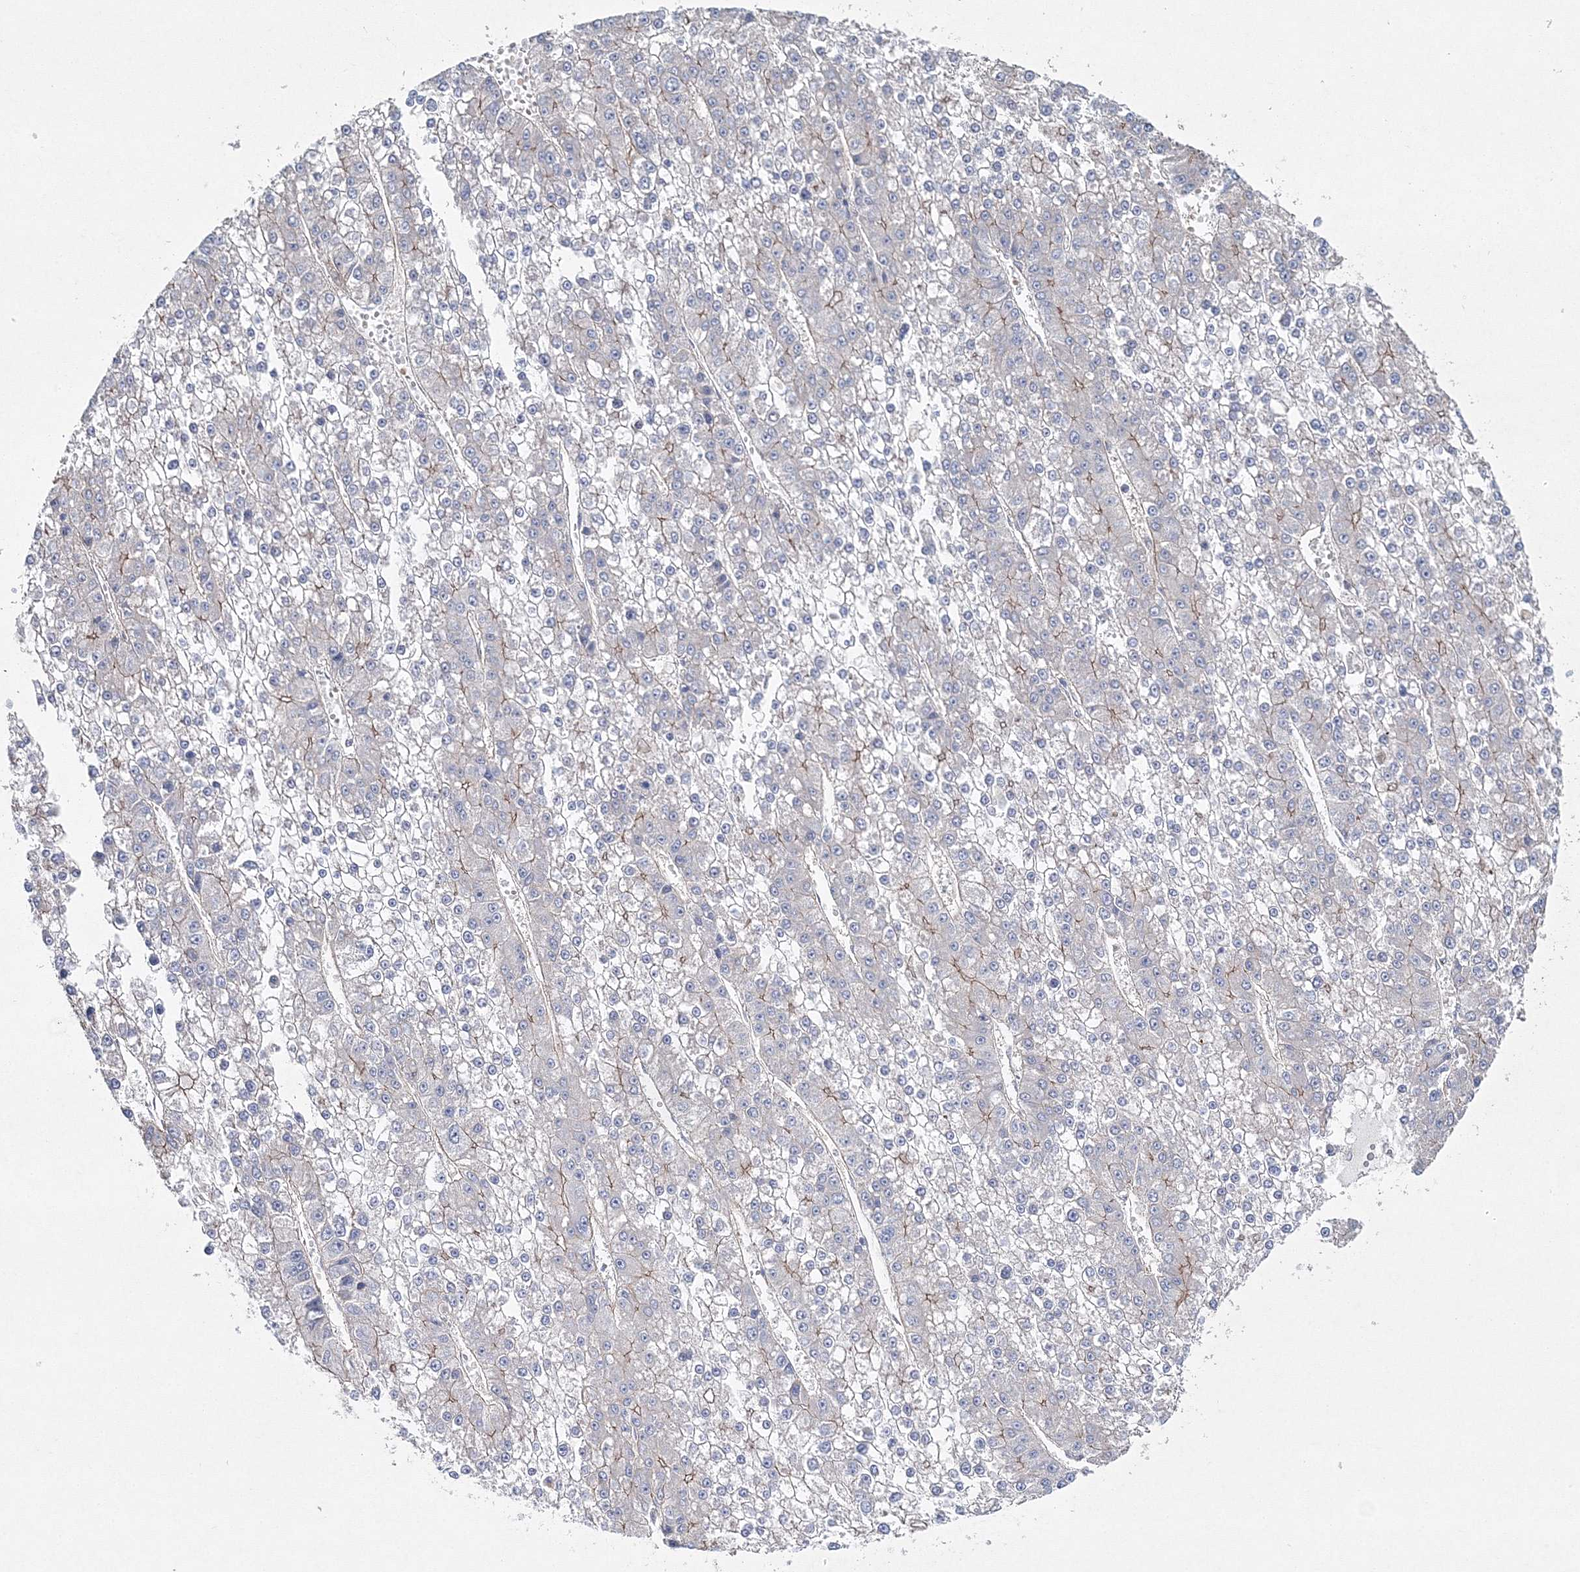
{"staining": {"intensity": "weak", "quantity": "<25%", "location": "cytoplasmic/membranous"}, "tissue": "liver cancer", "cell_type": "Tumor cells", "image_type": "cancer", "snomed": [{"axis": "morphology", "description": "Carcinoma, Hepatocellular, NOS"}, {"axis": "topography", "description": "Liver"}], "caption": "The immunohistochemistry (IHC) micrograph has no significant positivity in tumor cells of hepatocellular carcinoma (liver) tissue.", "gene": "NAA40", "patient": {"sex": "female", "age": 73}}